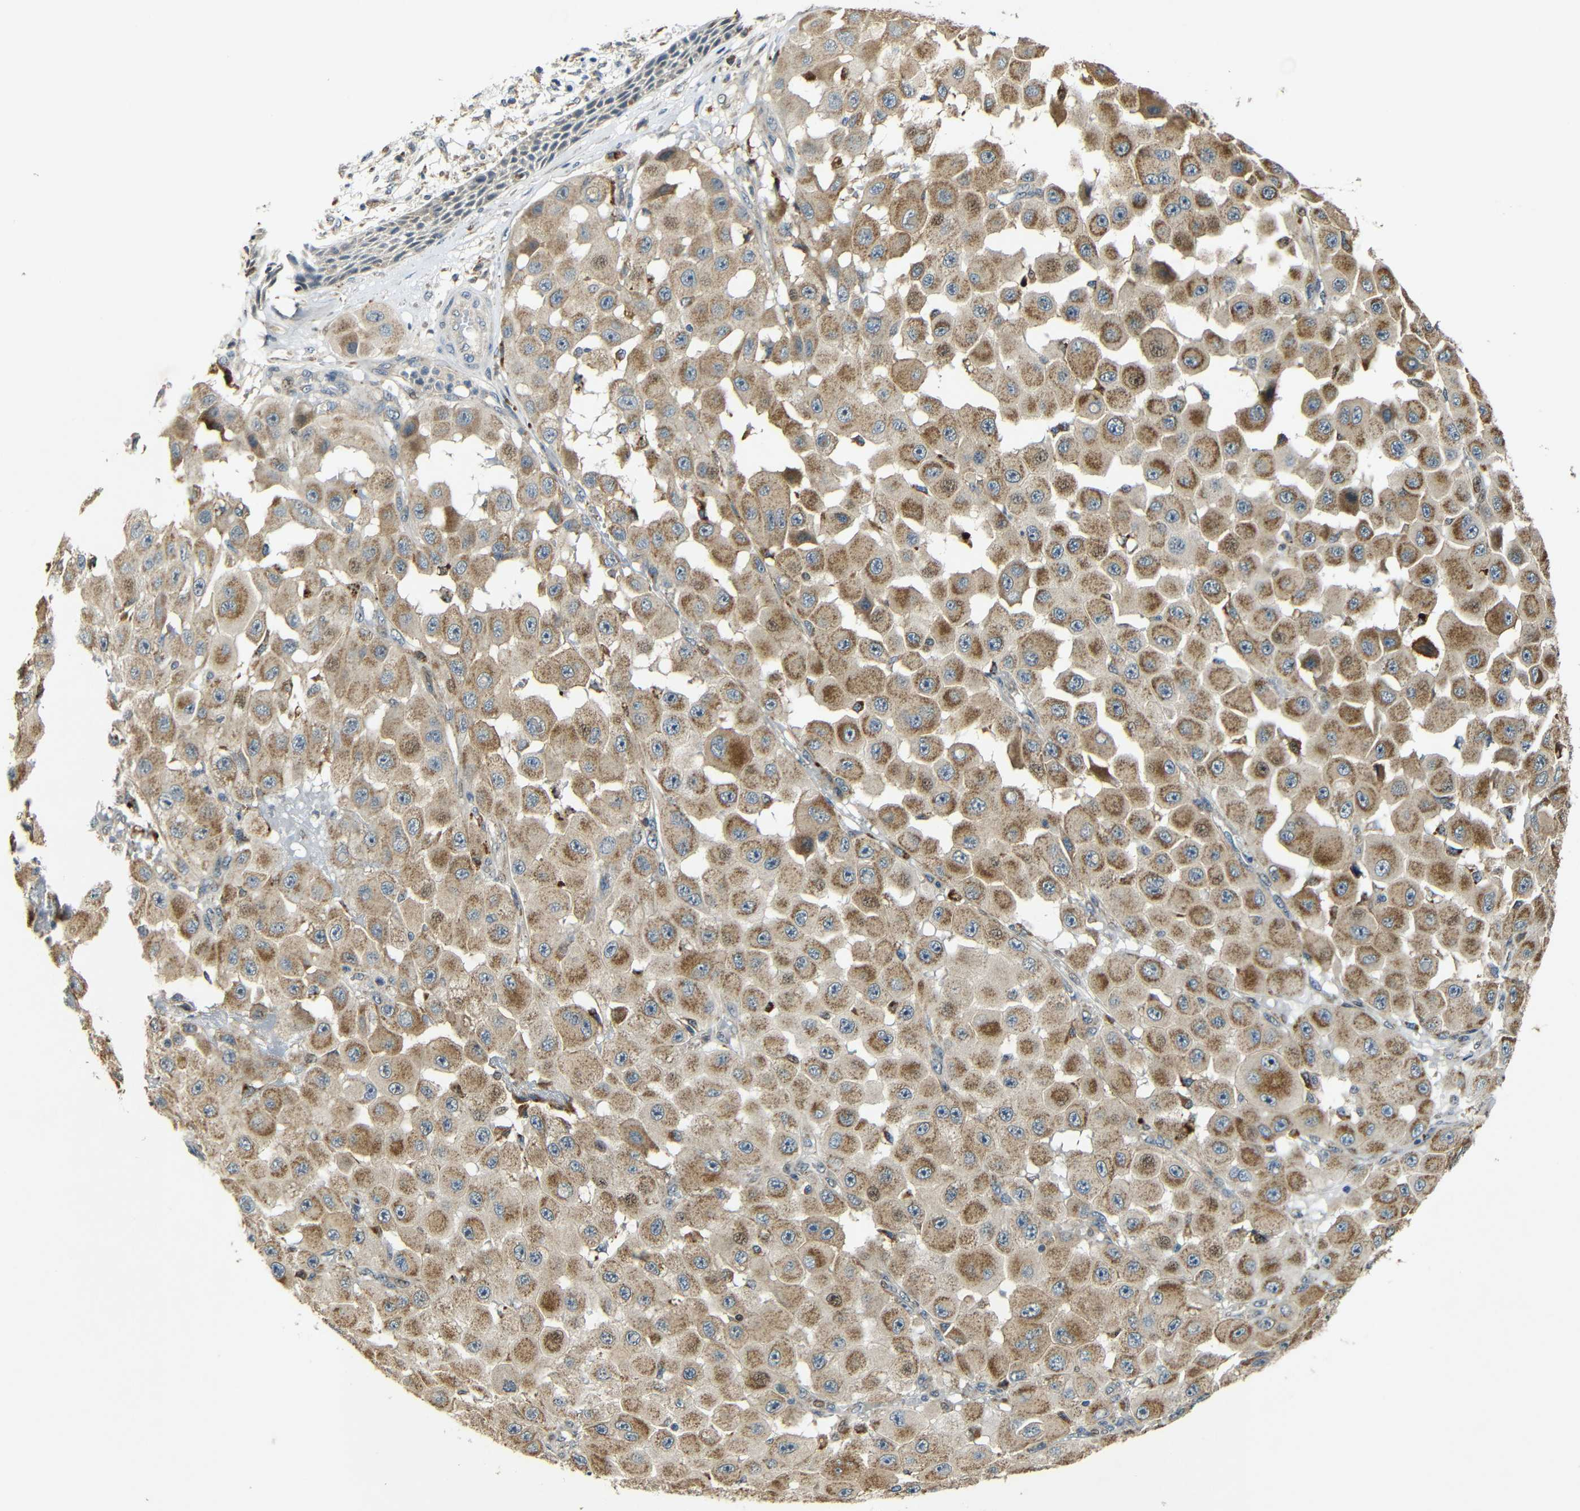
{"staining": {"intensity": "moderate", "quantity": ">75%", "location": "cytoplasmic/membranous"}, "tissue": "melanoma", "cell_type": "Tumor cells", "image_type": "cancer", "snomed": [{"axis": "morphology", "description": "Malignant melanoma, NOS"}, {"axis": "topography", "description": "Skin"}], "caption": "Melanoma tissue exhibits moderate cytoplasmic/membranous staining in about >75% of tumor cells, visualized by immunohistochemistry.", "gene": "KAZALD1", "patient": {"sex": "female", "age": 81}}